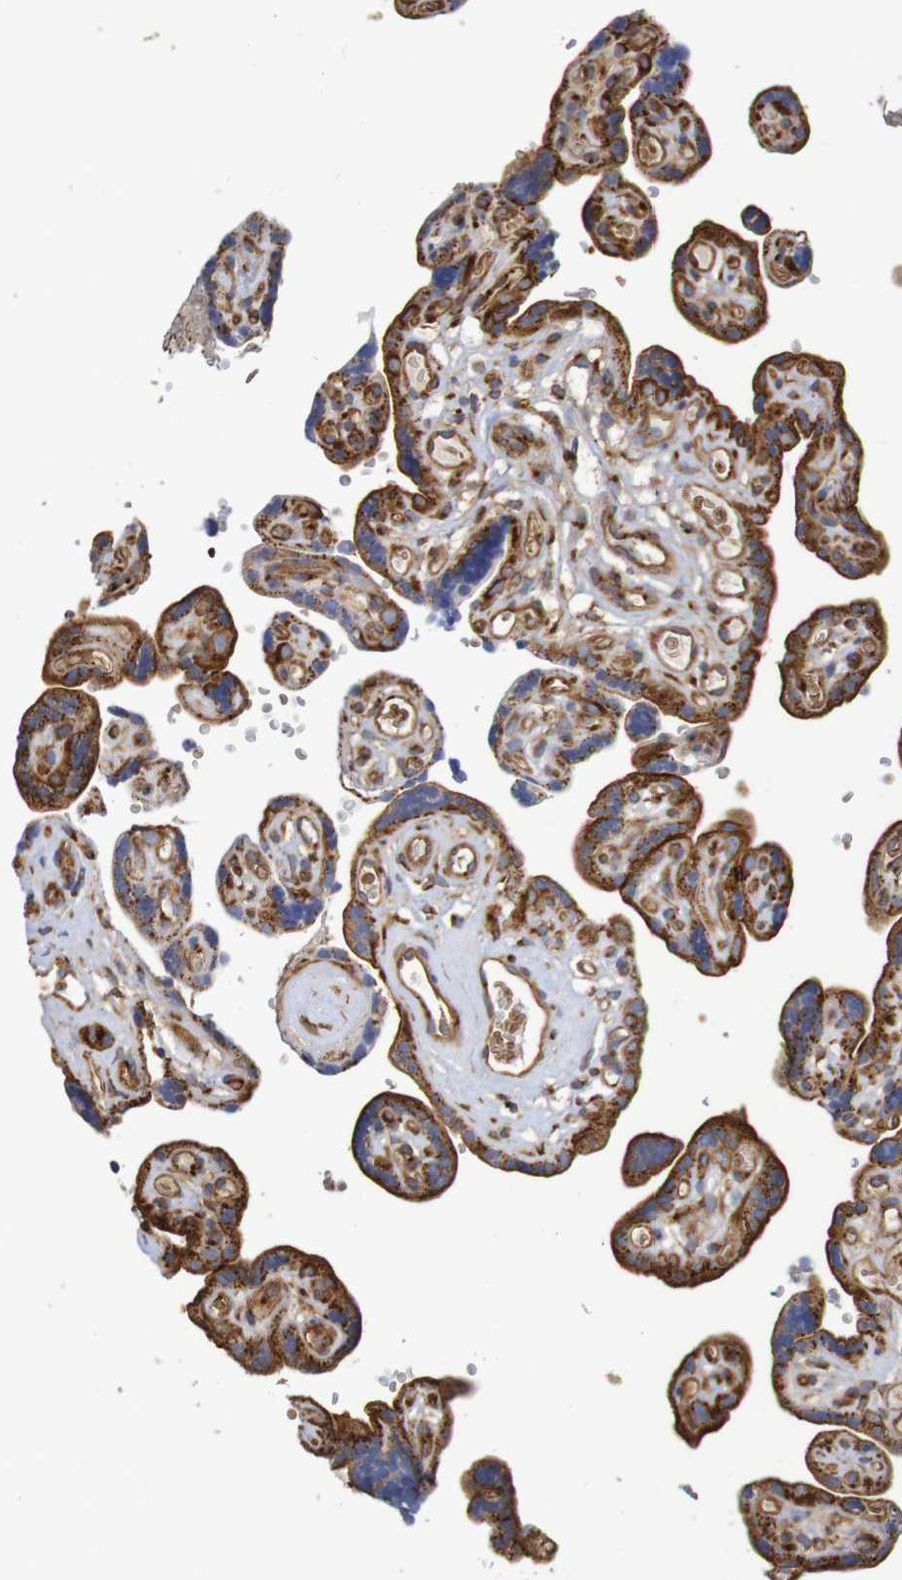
{"staining": {"intensity": "strong", "quantity": ">75%", "location": "cytoplasmic/membranous"}, "tissue": "placenta", "cell_type": "Trophoblastic cells", "image_type": "normal", "snomed": [{"axis": "morphology", "description": "Normal tissue, NOS"}, {"axis": "topography", "description": "Placenta"}], "caption": "The micrograph shows immunohistochemical staining of normal placenta. There is strong cytoplasmic/membranous staining is seen in approximately >75% of trophoblastic cells. The staining was performed using DAB to visualize the protein expression in brown, while the nuclei were stained in blue with hematoxylin (Magnification: 20x).", "gene": "DCP2", "patient": {"sex": "female", "age": 30}}